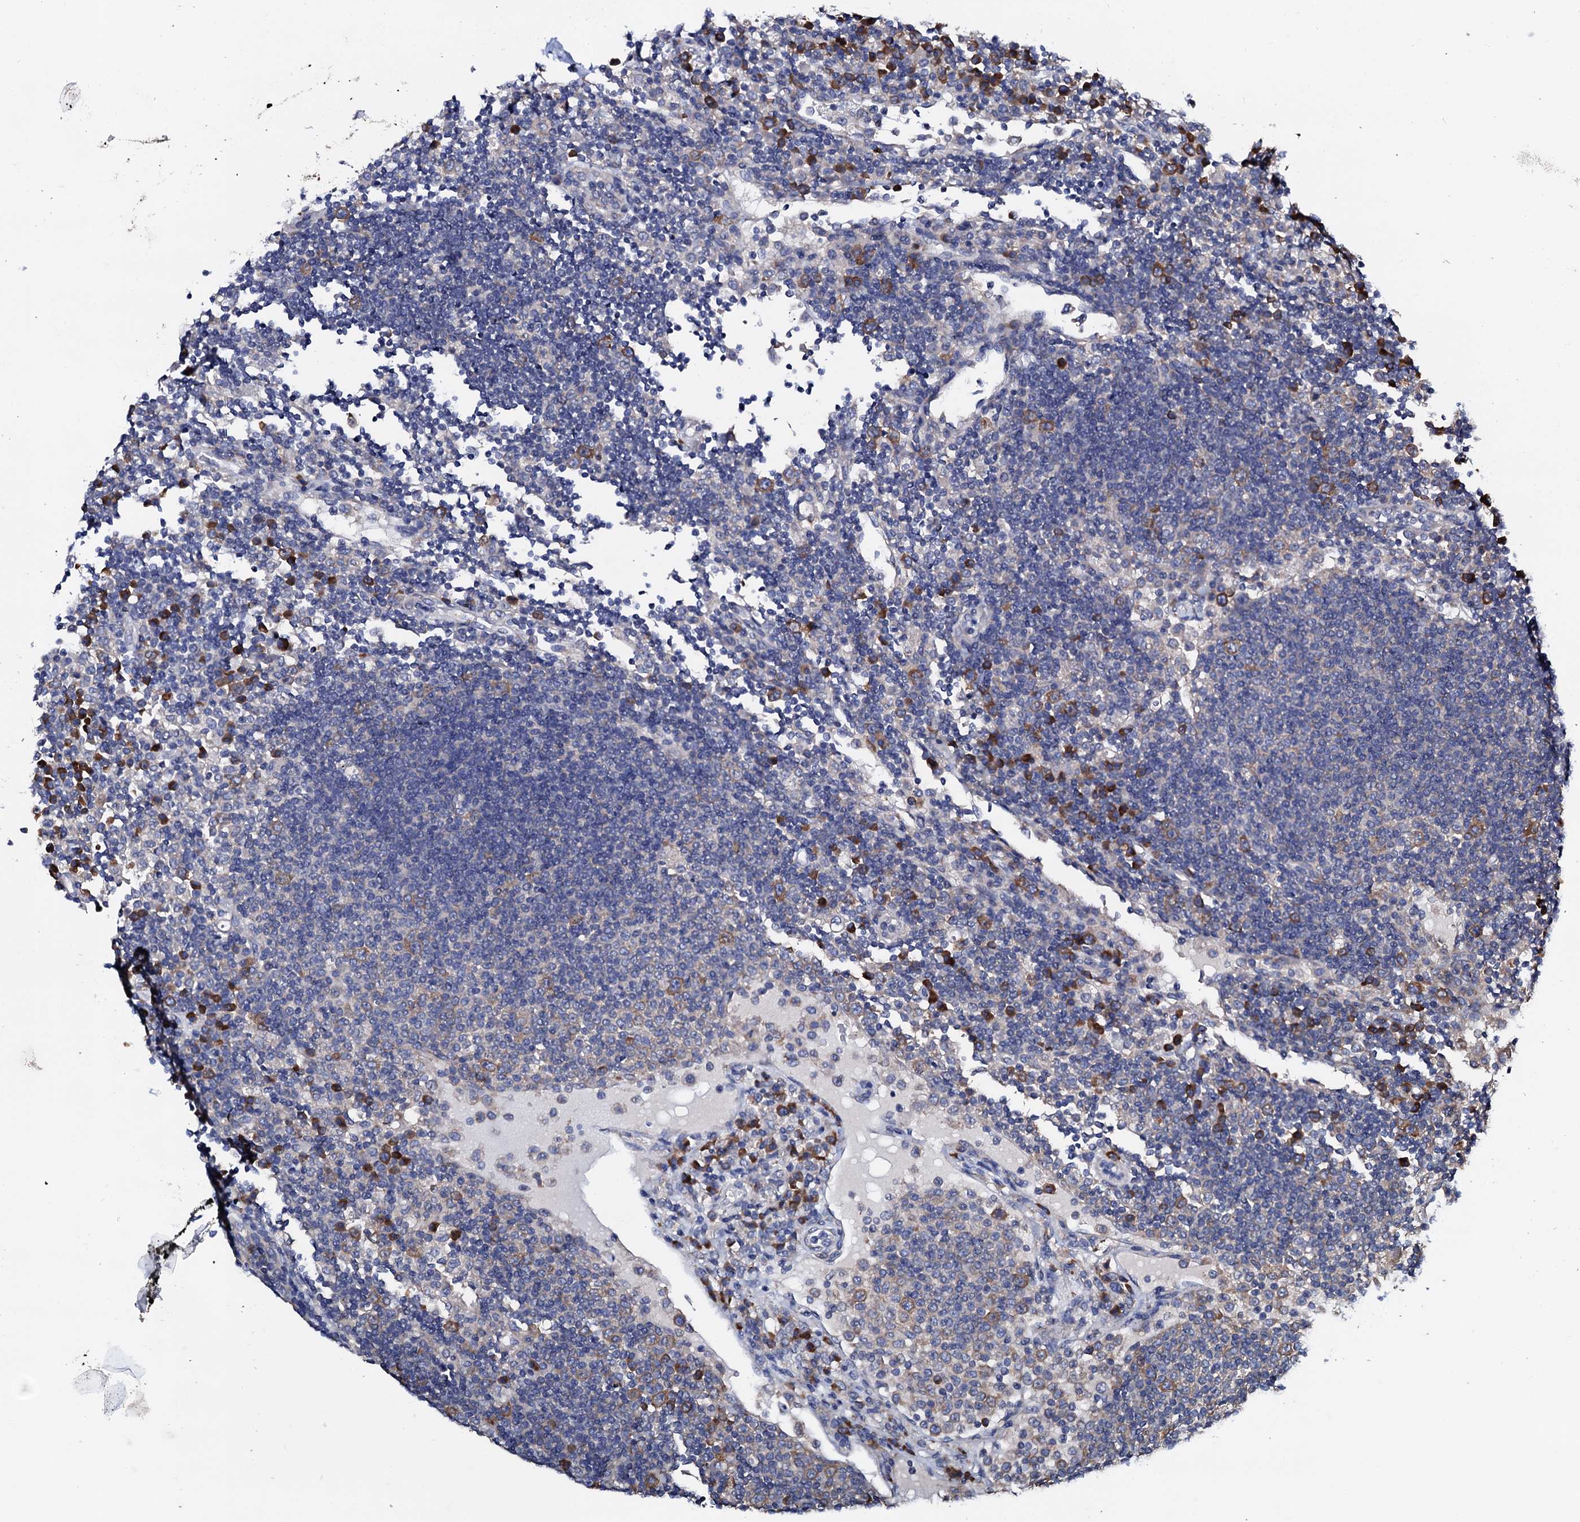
{"staining": {"intensity": "moderate", "quantity": "25%-75%", "location": "cytoplasmic/membranous"}, "tissue": "lymph node", "cell_type": "Germinal center cells", "image_type": "normal", "snomed": [{"axis": "morphology", "description": "Normal tissue, NOS"}, {"axis": "topography", "description": "Lymph node"}], "caption": "Immunohistochemical staining of unremarkable human lymph node exhibits moderate cytoplasmic/membranous protein expression in about 25%-75% of germinal center cells. The protein of interest is shown in brown color, while the nuclei are stained blue.", "gene": "NUP58", "patient": {"sex": "female", "age": 53}}